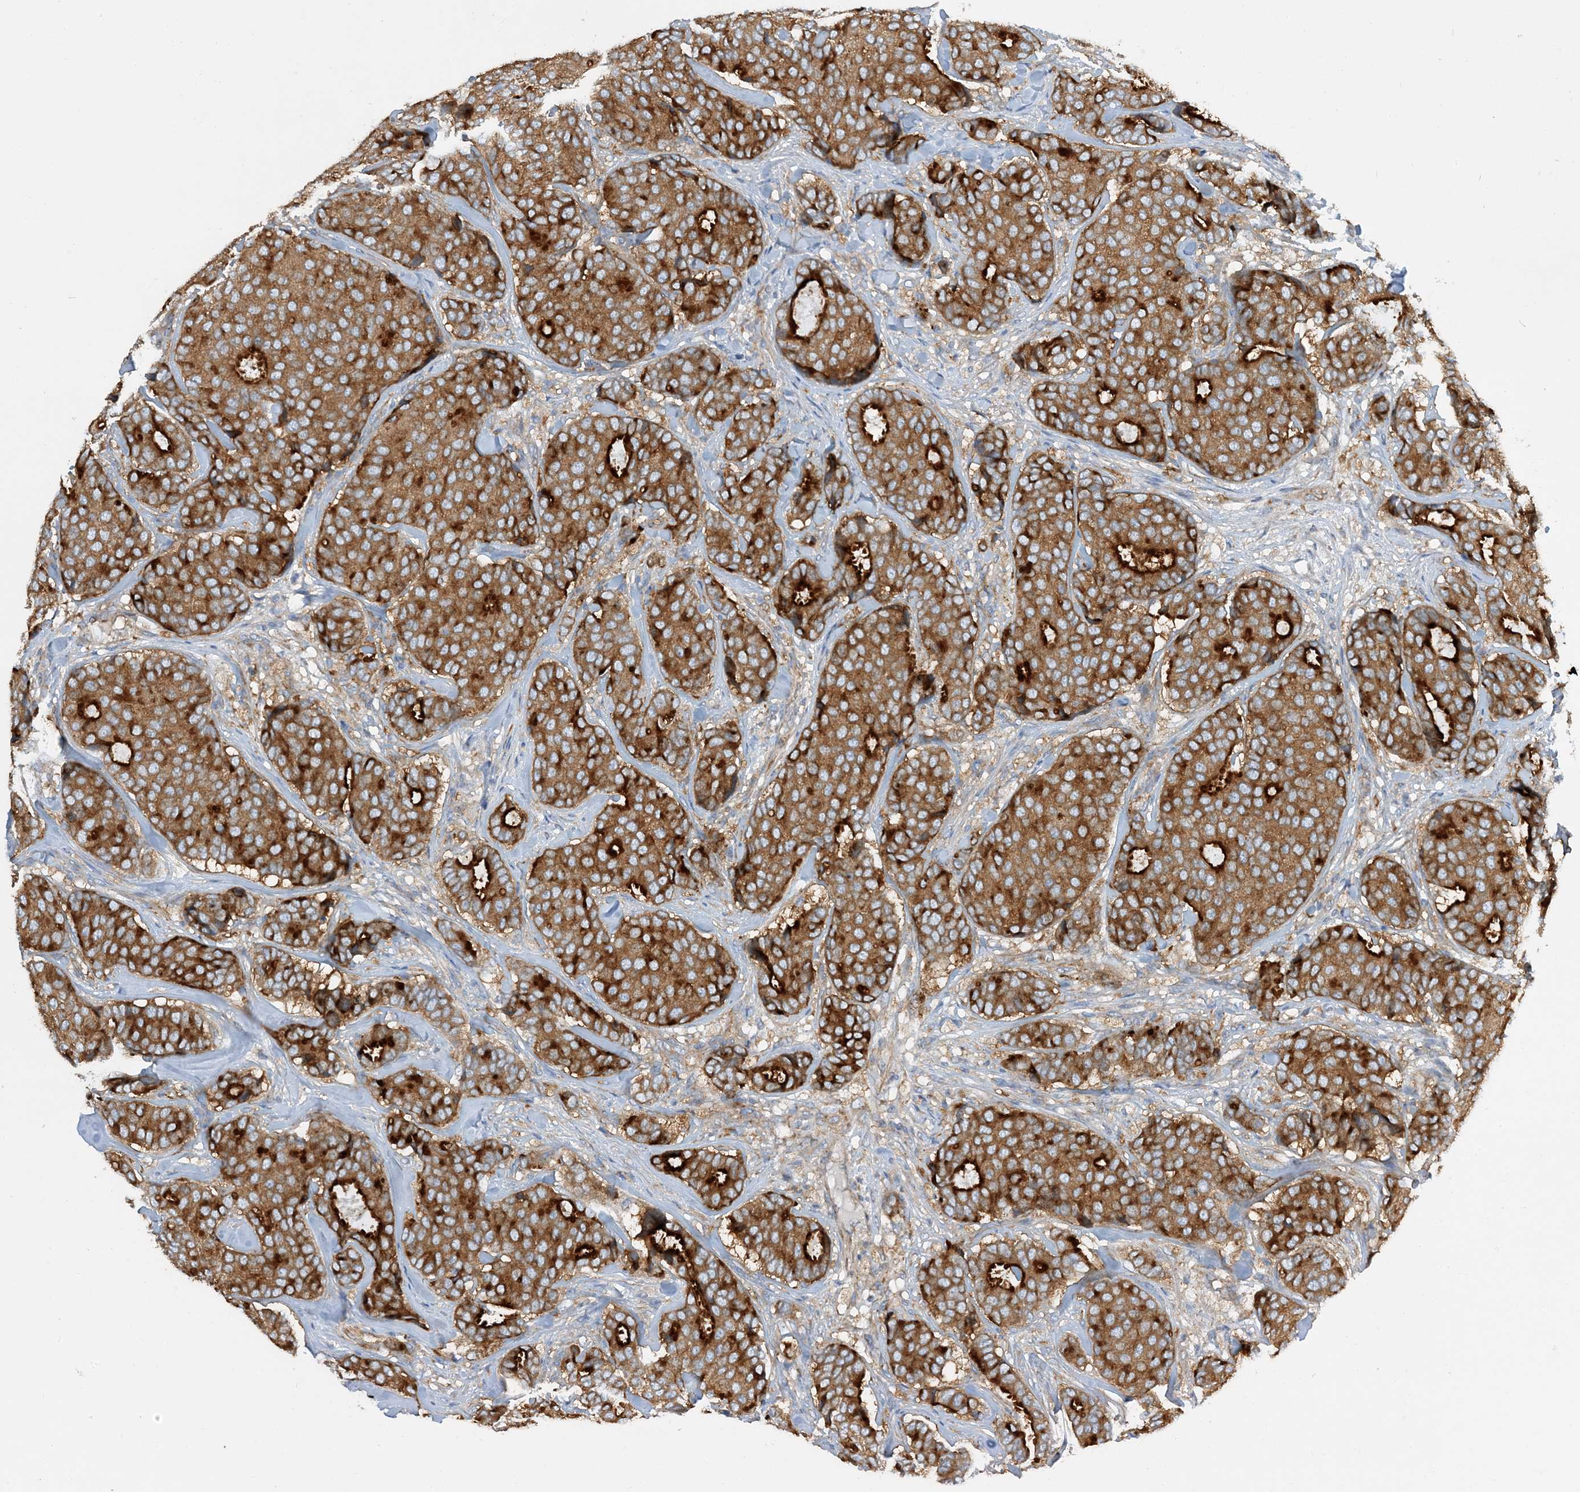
{"staining": {"intensity": "strong", "quantity": ">75%", "location": "cytoplasmic/membranous"}, "tissue": "breast cancer", "cell_type": "Tumor cells", "image_type": "cancer", "snomed": [{"axis": "morphology", "description": "Duct carcinoma"}, {"axis": "topography", "description": "Breast"}], "caption": "Human breast cancer stained for a protein (brown) shows strong cytoplasmic/membranous positive positivity in approximately >75% of tumor cells.", "gene": "SIDT1", "patient": {"sex": "female", "age": 75}}